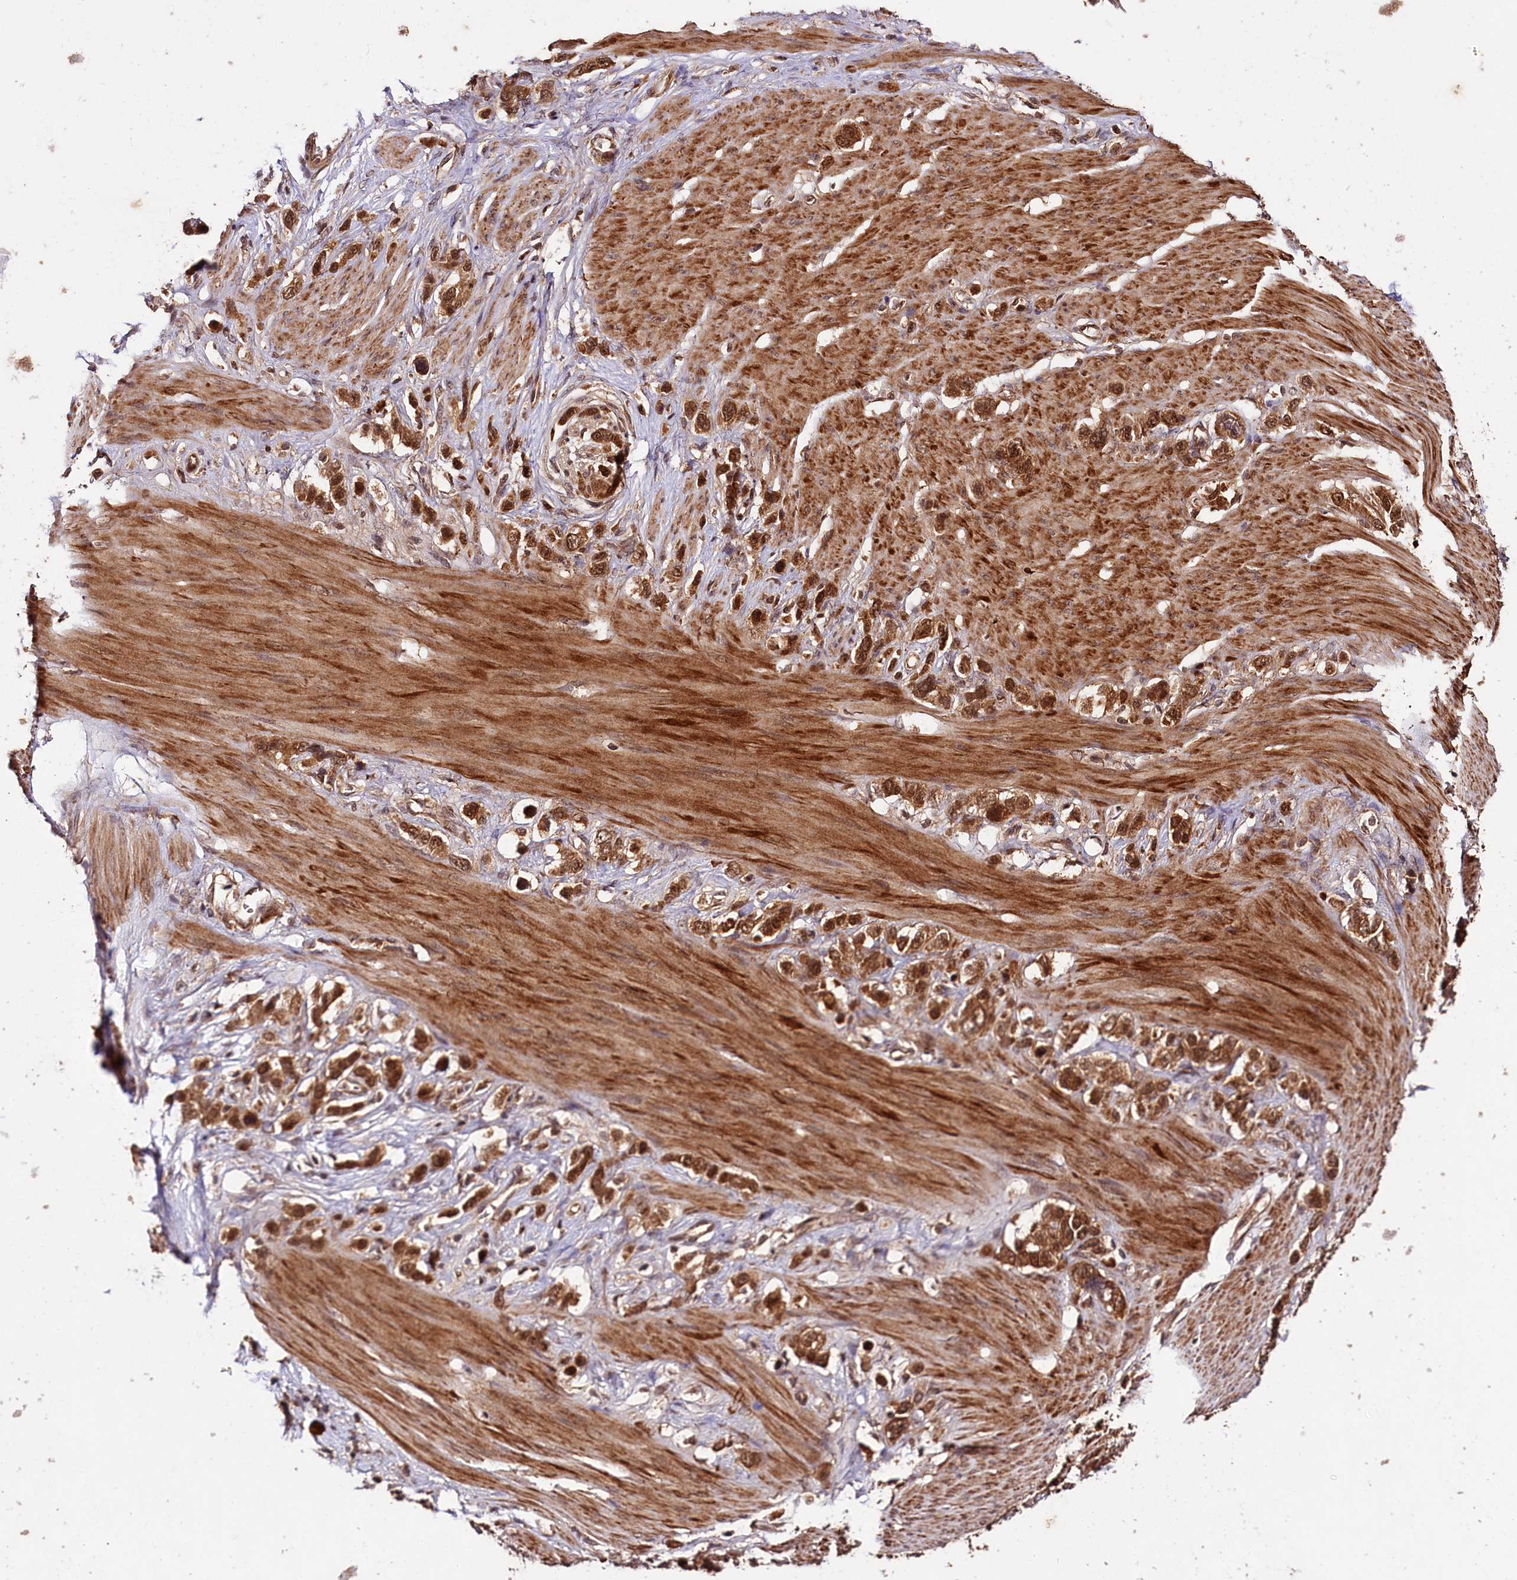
{"staining": {"intensity": "strong", "quantity": ">75%", "location": "cytoplasmic/membranous,nuclear"}, "tissue": "stomach cancer", "cell_type": "Tumor cells", "image_type": "cancer", "snomed": [{"axis": "morphology", "description": "Adenocarcinoma, NOS"}, {"axis": "morphology", "description": "Adenocarcinoma, High grade"}, {"axis": "topography", "description": "Stomach, upper"}, {"axis": "topography", "description": "Stomach, lower"}], "caption": "IHC staining of adenocarcinoma (stomach), which shows high levels of strong cytoplasmic/membranous and nuclear staining in about >75% of tumor cells indicating strong cytoplasmic/membranous and nuclear protein staining. The staining was performed using DAB (brown) for protein detection and nuclei were counterstained in hematoxylin (blue).", "gene": "UBE3A", "patient": {"sex": "female", "age": 65}}